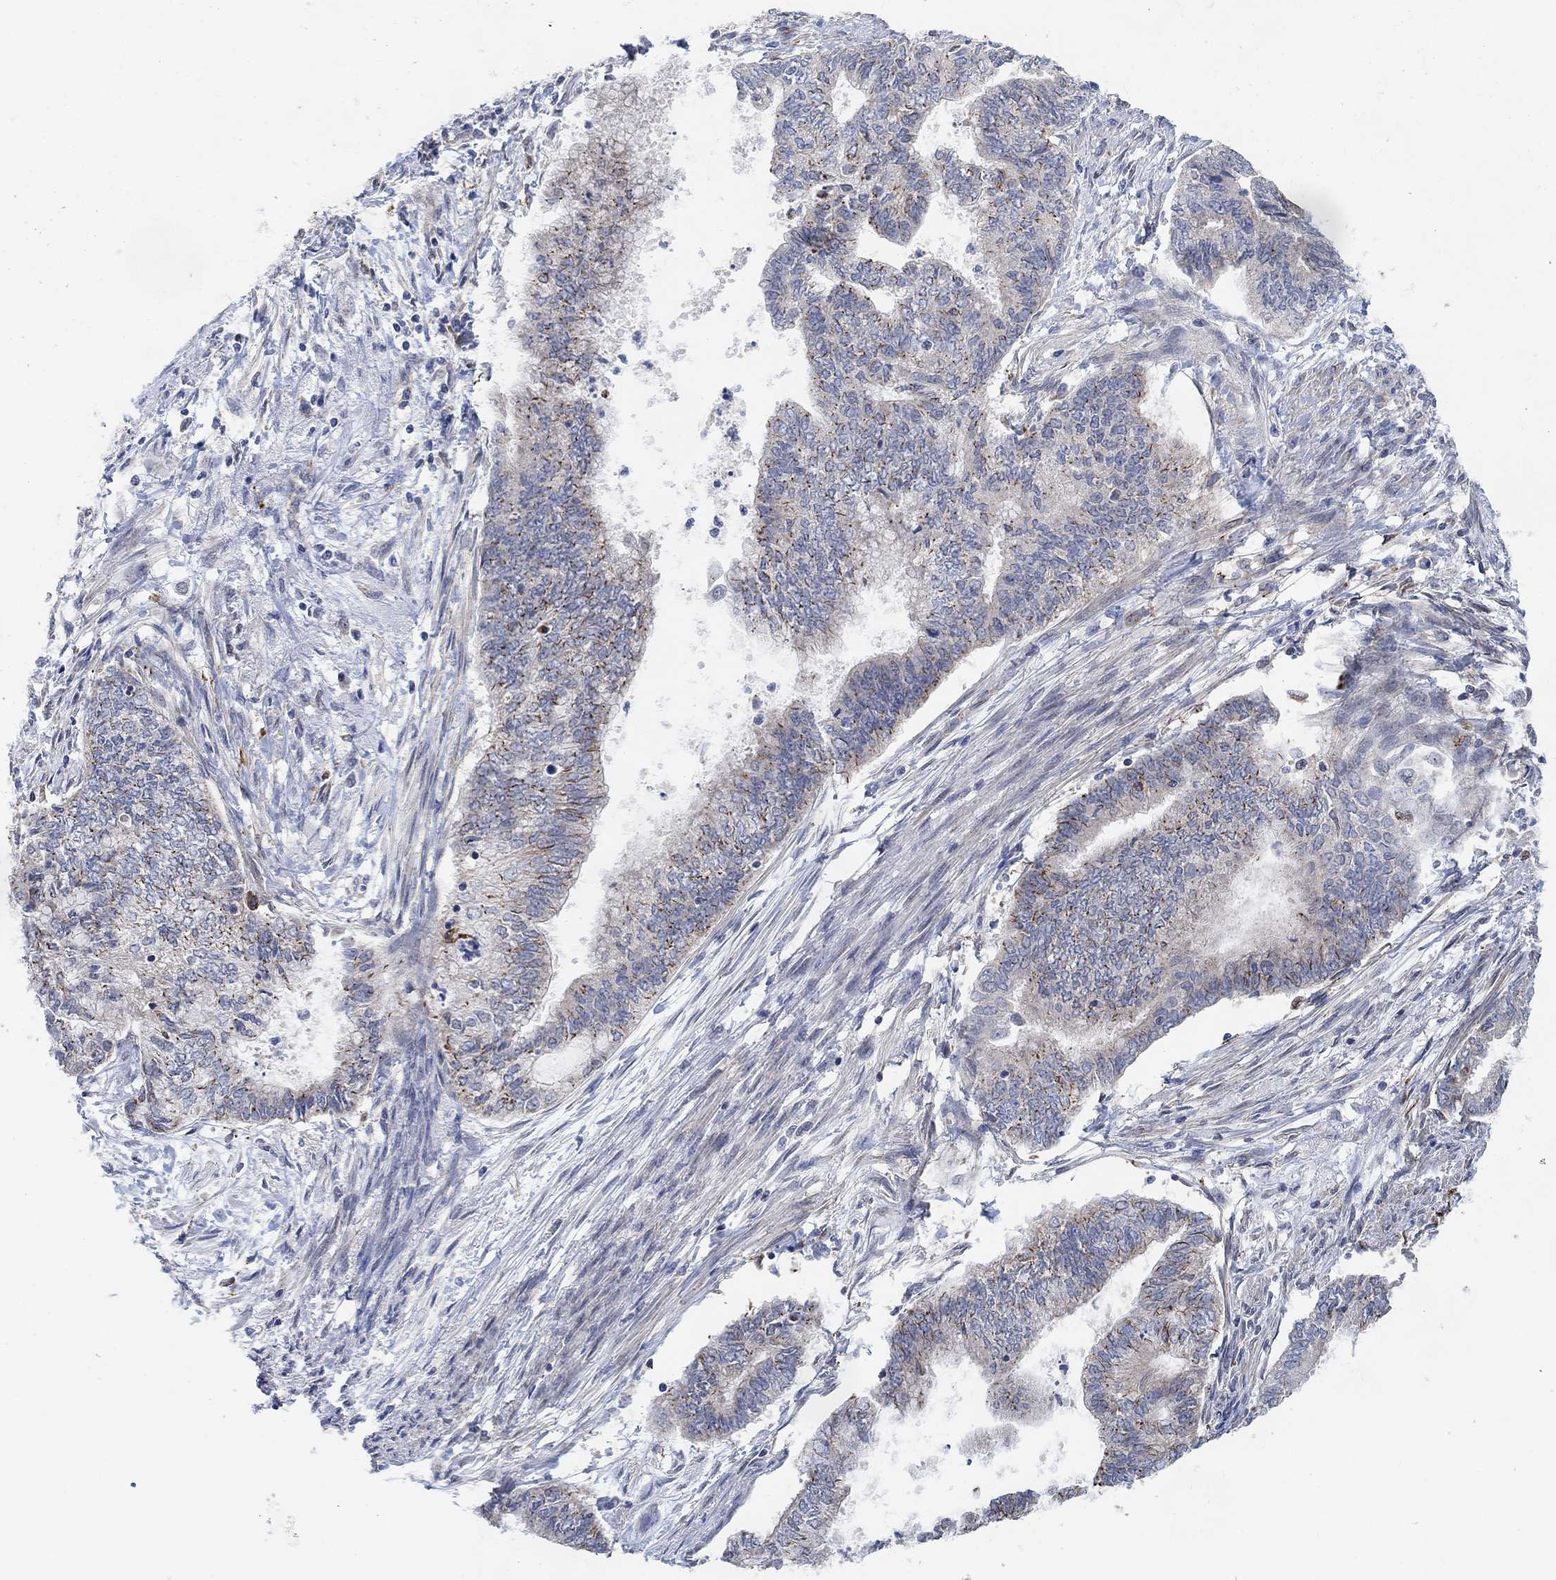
{"staining": {"intensity": "negative", "quantity": "none", "location": "none"}, "tissue": "endometrial cancer", "cell_type": "Tumor cells", "image_type": "cancer", "snomed": [{"axis": "morphology", "description": "Adenocarcinoma, NOS"}, {"axis": "topography", "description": "Endometrium"}], "caption": "DAB (3,3'-diaminobenzidine) immunohistochemical staining of adenocarcinoma (endometrial) reveals no significant positivity in tumor cells.", "gene": "HCRTR1", "patient": {"sex": "female", "age": 65}}